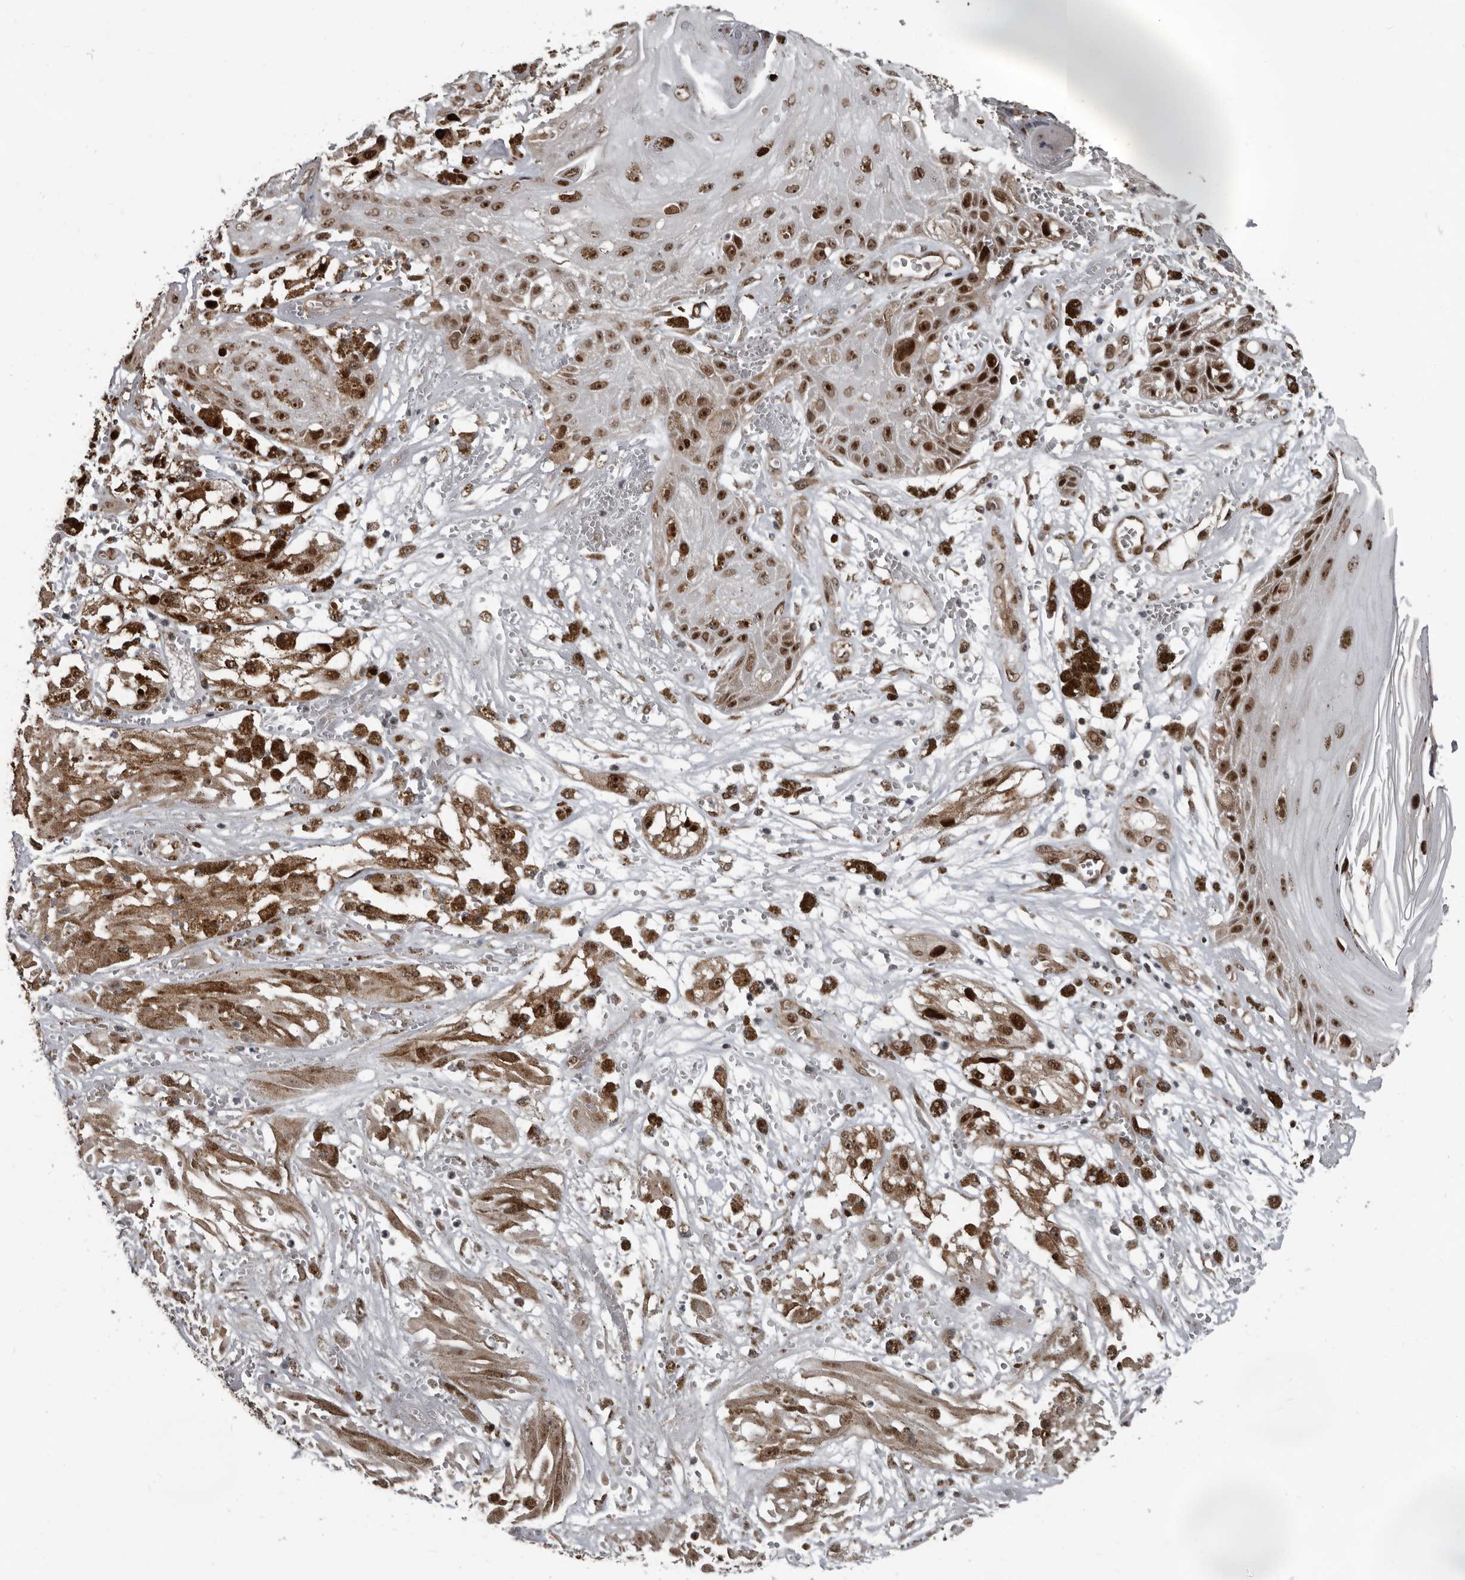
{"staining": {"intensity": "strong", "quantity": ">75%", "location": "cytoplasmic/membranous,nuclear"}, "tissue": "melanoma", "cell_type": "Tumor cells", "image_type": "cancer", "snomed": [{"axis": "morphology", "description": "Malignant melanoma, NOS"}, {"axis": "topography", "description": "Skin"}], "caption": "Immunohistochemical staining of human malignant melanoma exhibits high levels of strong cytoplasmic/membranous and nuclear positivity in approximately >75% of tumor cells.", "gene": "CHD1L", "patient": {"sex": "male", "age": 88}}